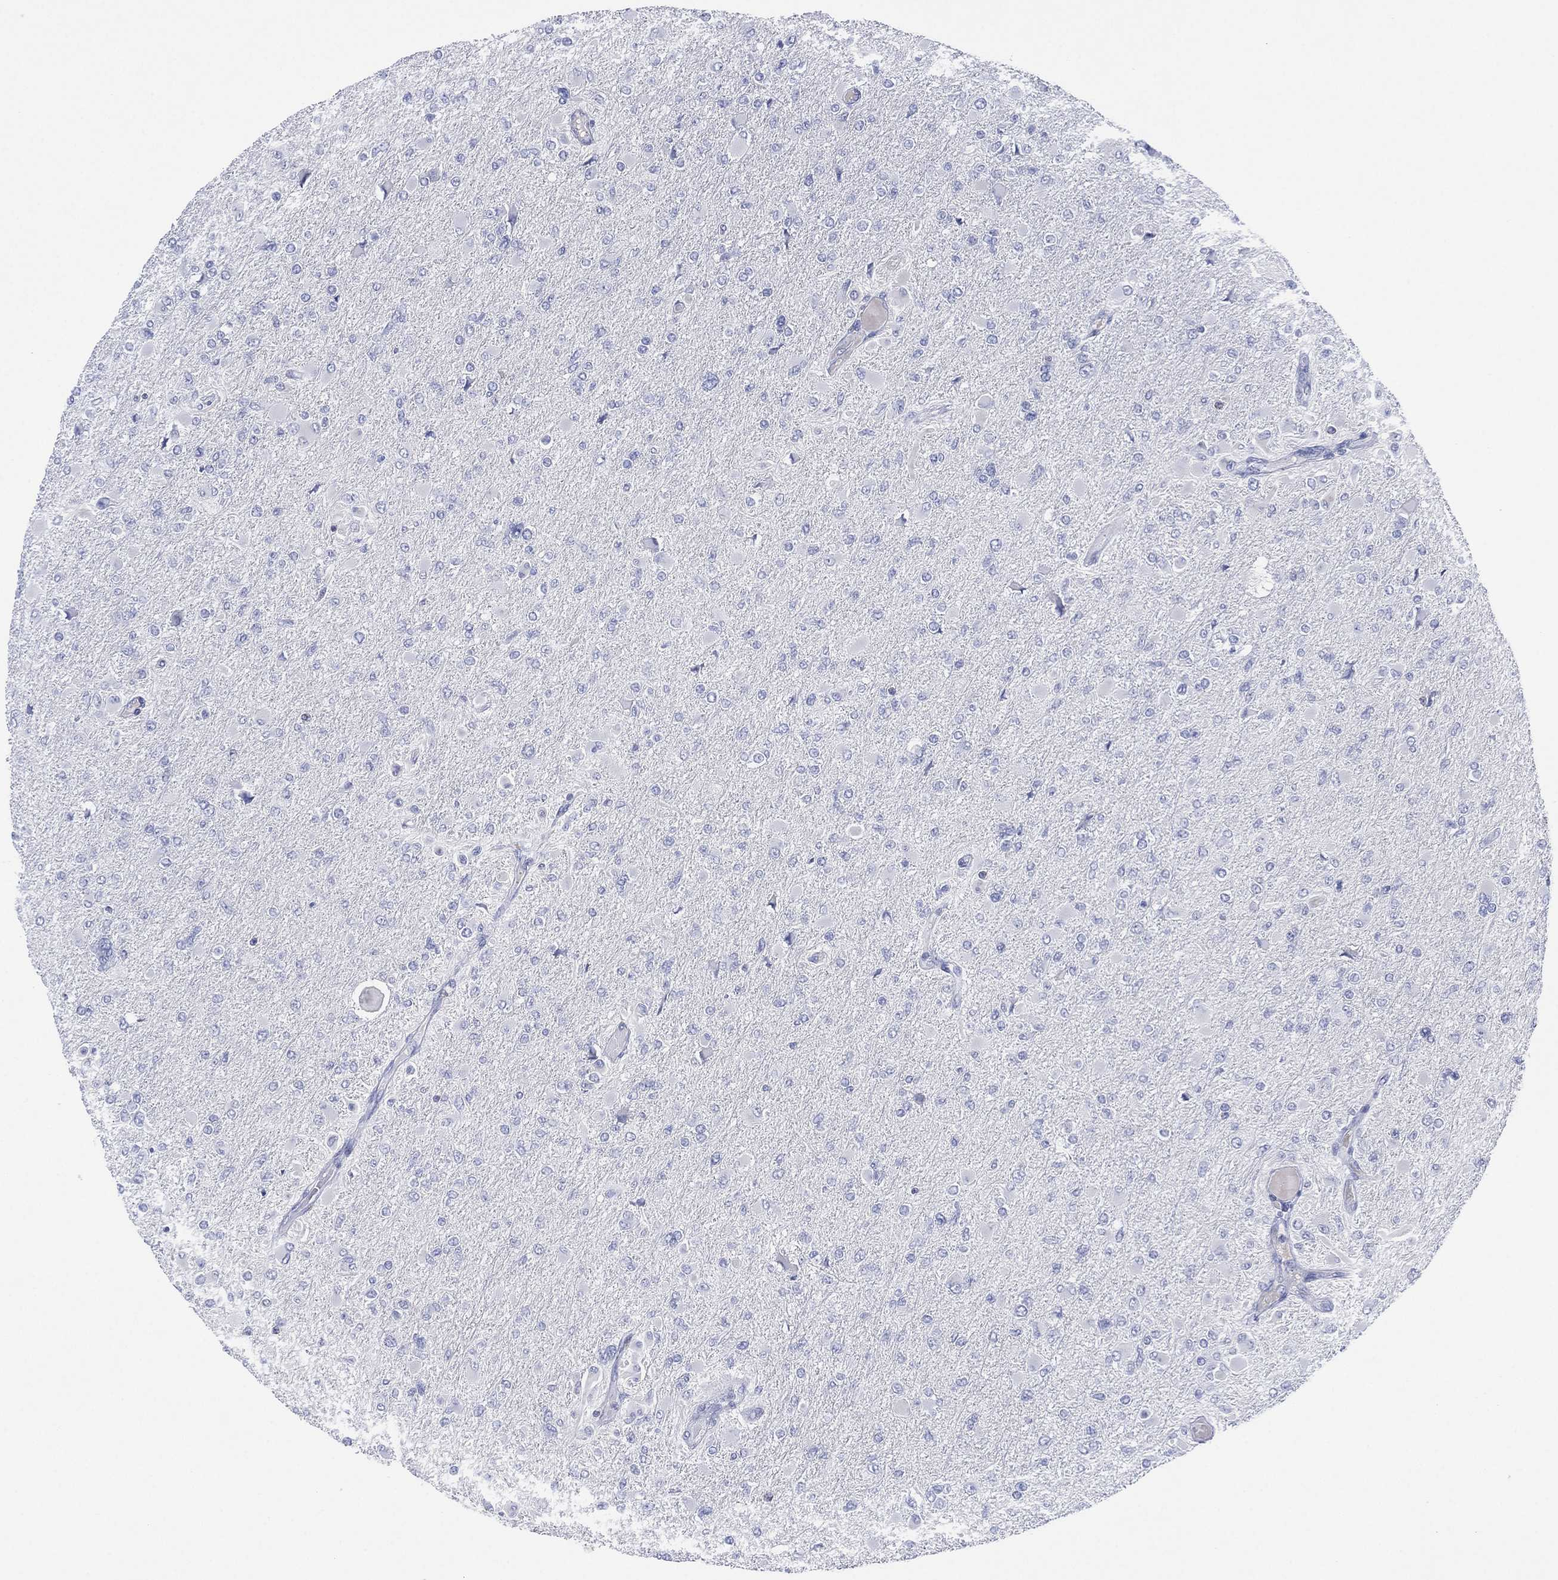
{"staining": {"intensity": "negative", "quantity": "none", "location": "none"}, "tissue": "glioma", "cell_type": "Tumor cells", "image_type": "cancer", "snomed": [{"axis": "morphology", "description": "Glioma, malignant, High grade"}, {"axis": "topography", "description": "Cerebral cortex"}], "caption": "There is no significant expression in tumor cells of malignant glioma (high-grade).", "gene": "SEPTIN1", "patient": {"sex": "female", "age": 36}}